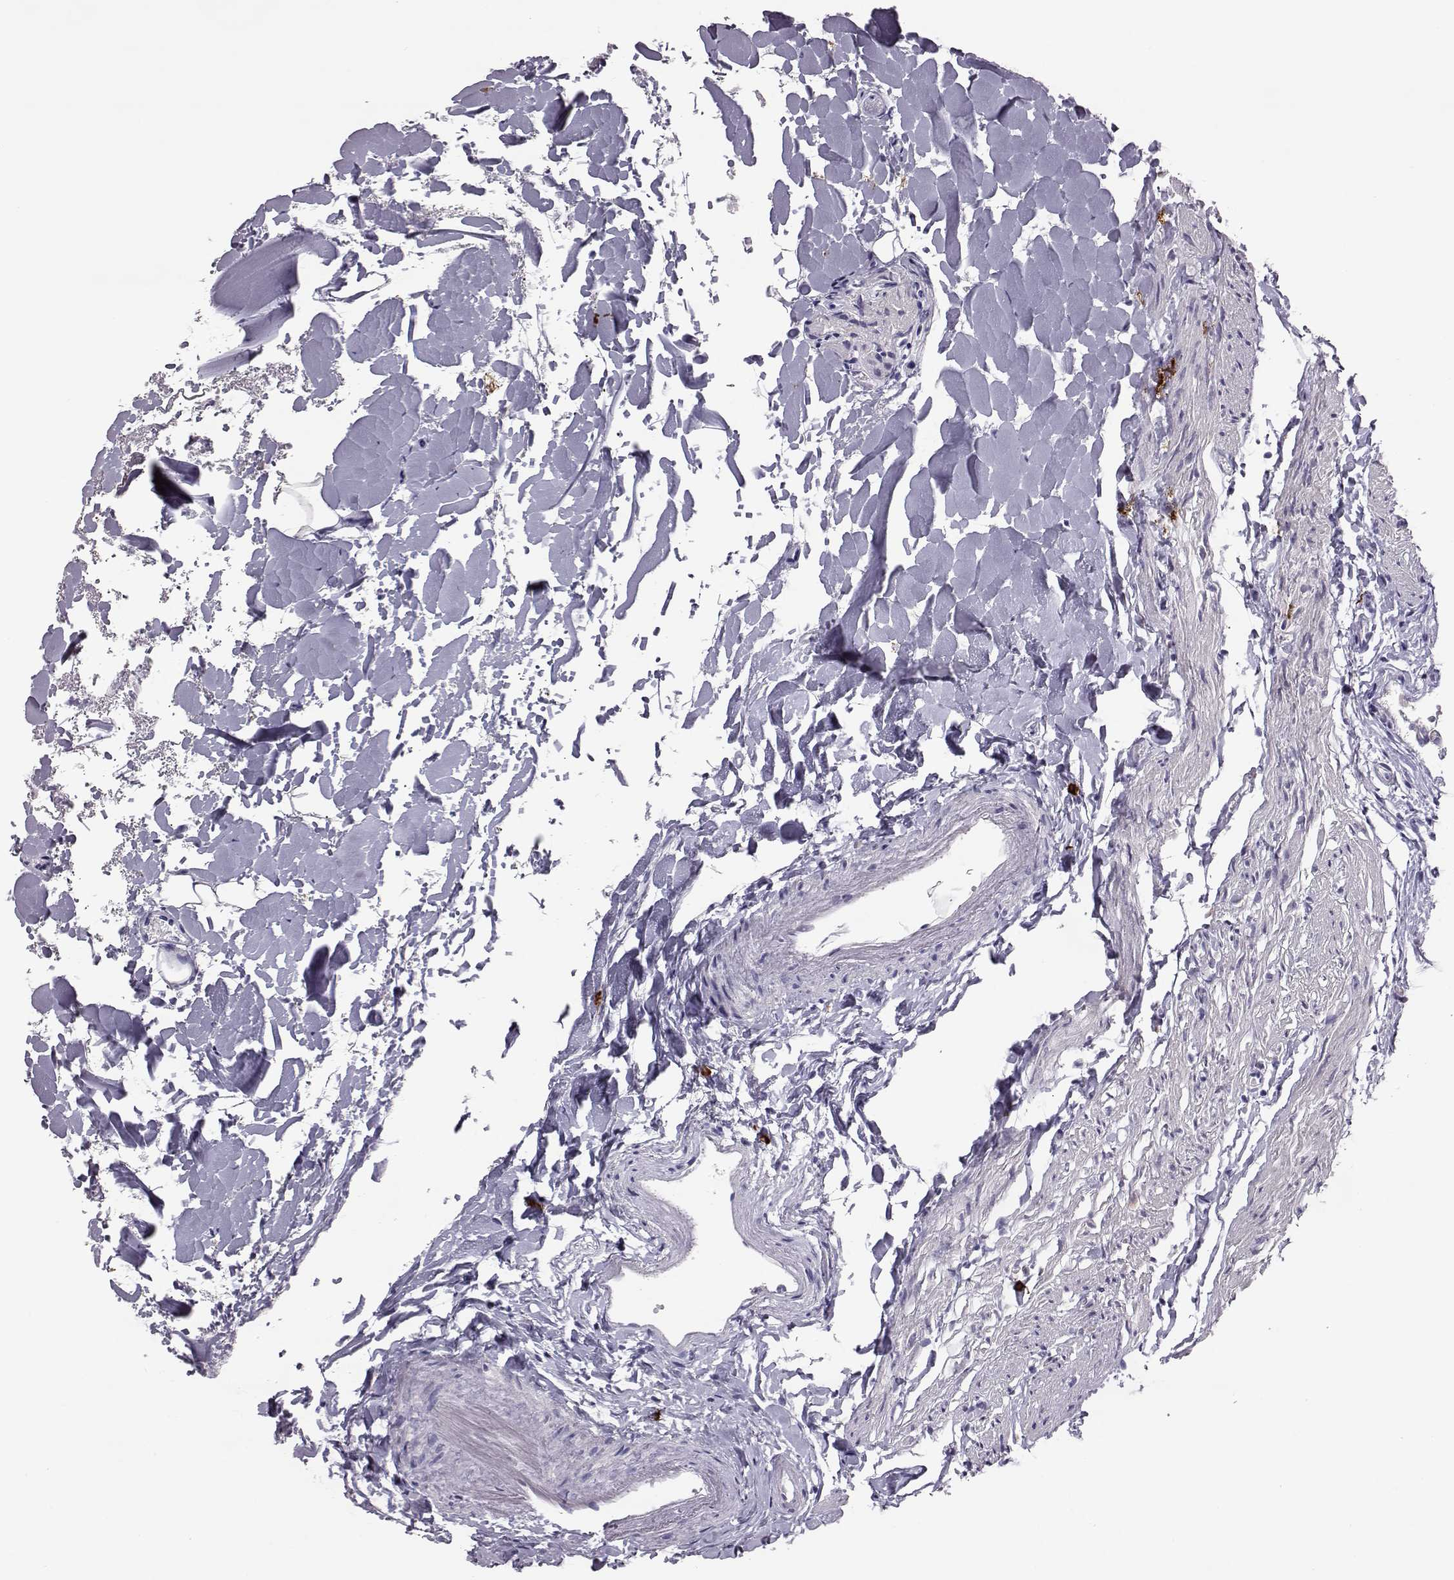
{"staining": {"intensity": "negative", "quantity": "none", "location": "none"}, "tissue": "gallbladder", "cell_type": "Glandular cells", "image_type": "normal", "snomed": [{"axis": "morphology", "description": "Normal tissue, NOS"}, {"axis": "topography", "description": "Gallbladder"}], "caption": "This photomicrograph is of normal gallbladder stained with immunohistochemistry (IHC) to label a protein in brown with the nuclei are counter-stained blue. There is no staining in glandular cells.", "gene": "ADGRG5", "patient": {"sex": "female", "age": 47}}